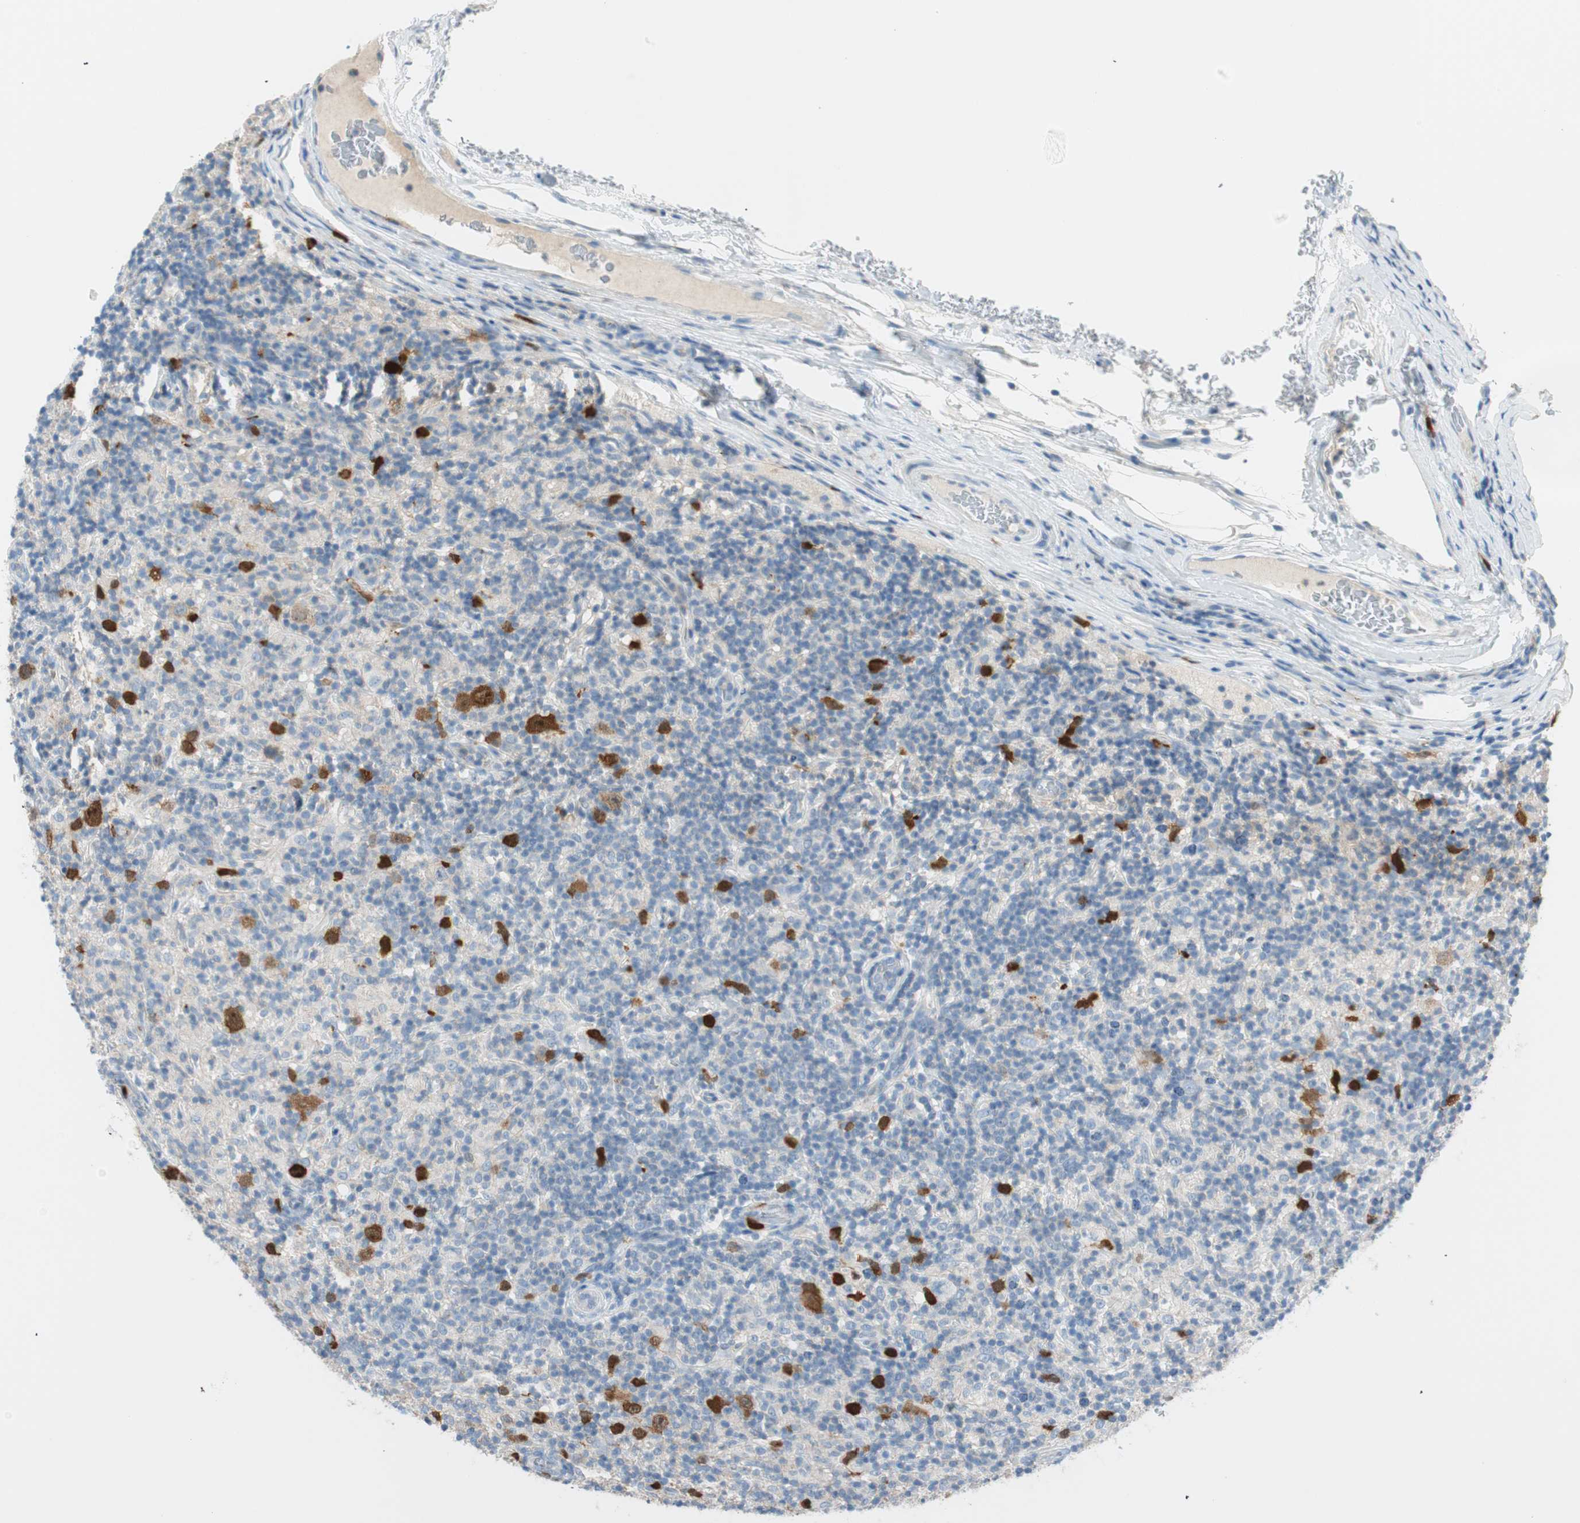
{"staining": {"intensity": "strong", "quantity": "<25%", "location": "cytoplasmic/membranous,nuclear"}, "tissue": "lymphoma", "cell_type": "Tumor cells", "image_type": "cancer", "snomed": [{"axis": "morphology", "description": "Hodgkin's disease, NOS"}, {"axis": "topography", "description": "Lymph node"}], "caption": "Strong cytoplasmic/membranous and nuclear positivity for a protein is seen in about <25% of tumor cells of lymphoma using immunohistochemistry (IHC).", "gene": "PTTG1", "patient": {"sex": "male", "age": 70}}